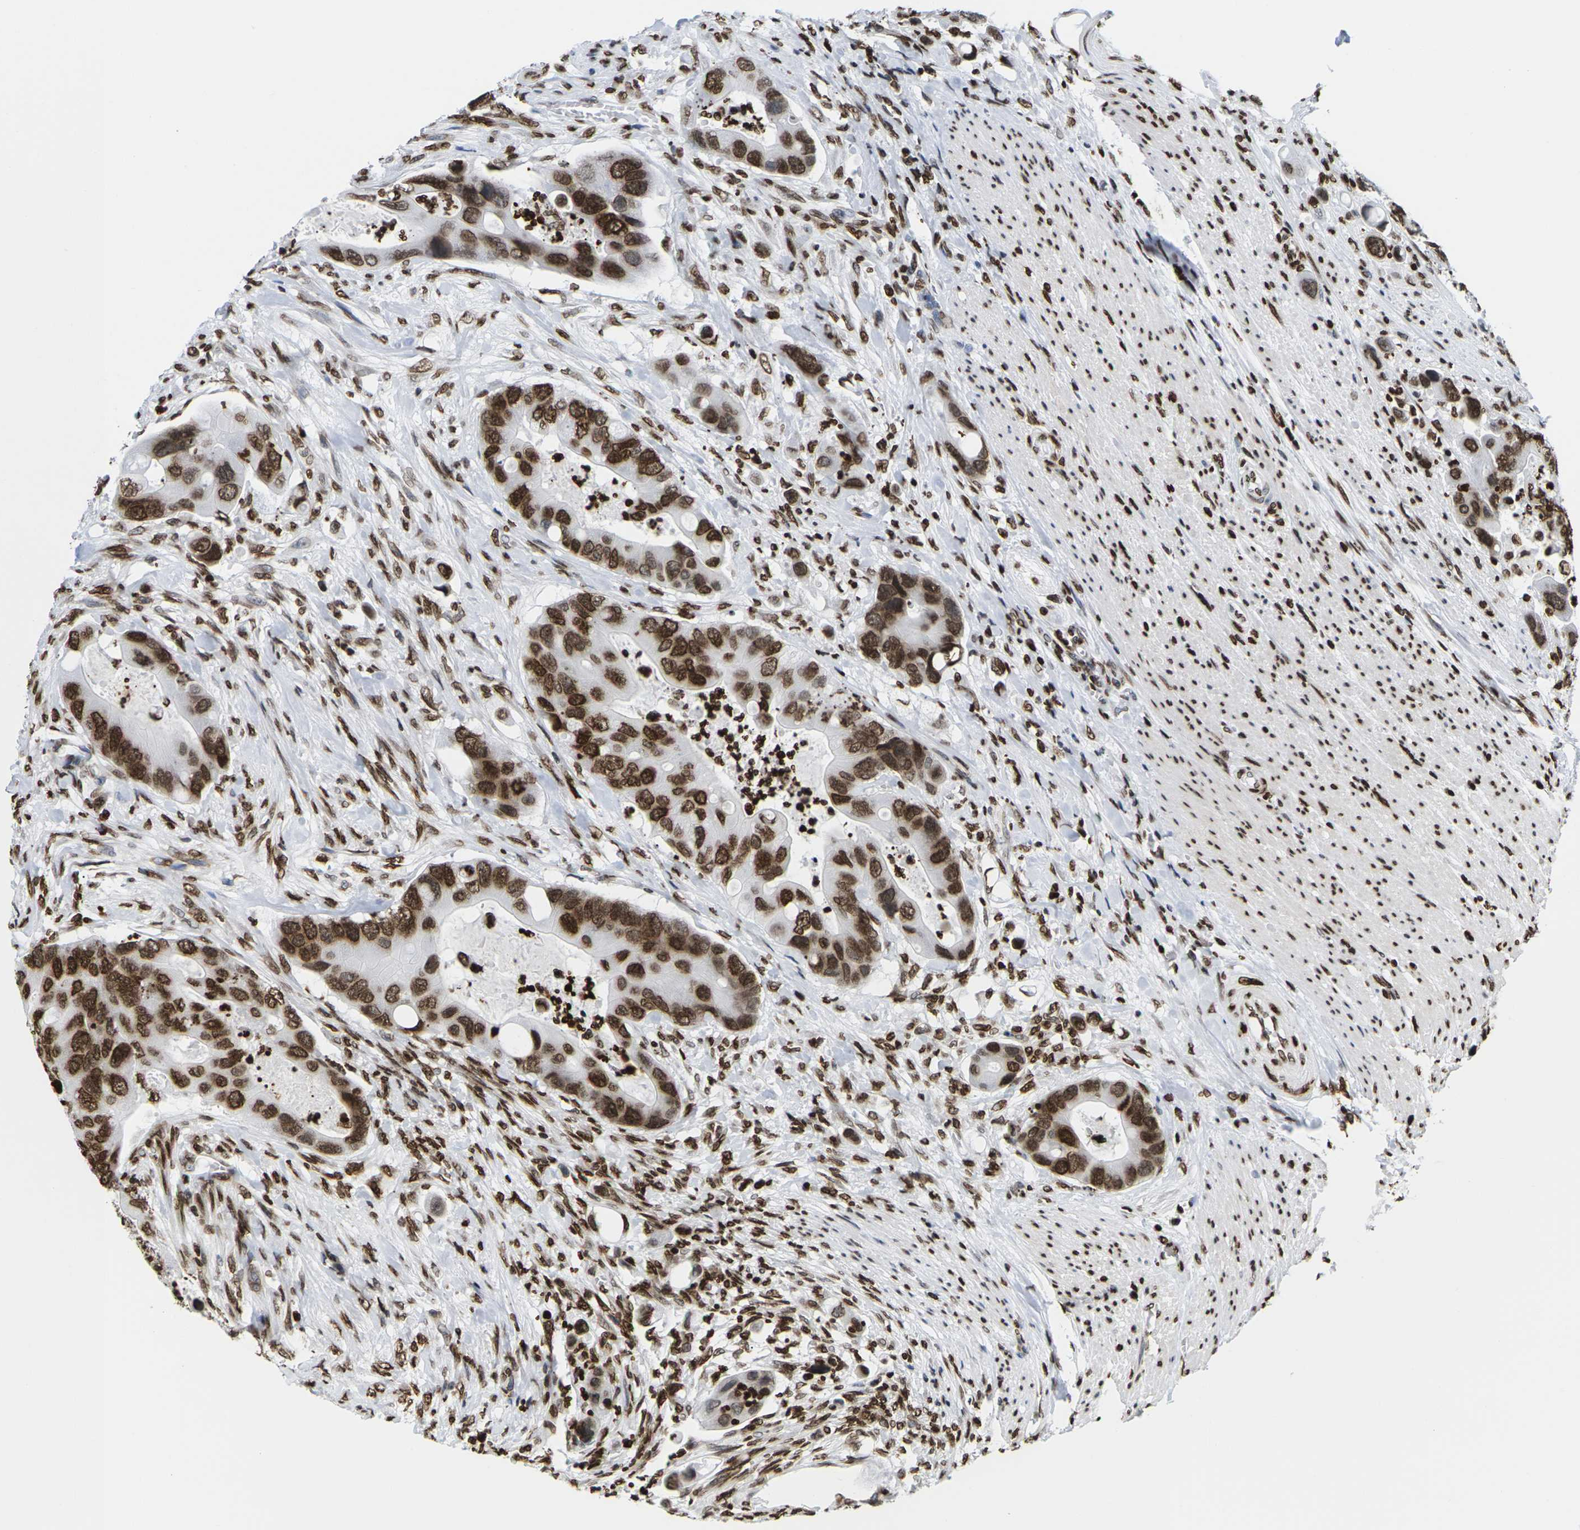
{"staining": {"intensity": "strong", "quantity": ">75%", "location": "cytoplasmic/membranous,nuclear"}, "tissue": "colorectal cancer", "cell_type": "Tumor cells", "image_type": "cancer", "snomed": [{"axis": "morphology", "description": "Adenocarcinoma, NOS"}, {"axis": "topography", "description": "Rectum"}], "caption": "Immunohistochemistry (DAB (3,3'-diaminobenzidine)) staining of colorectal cancer (adenocarcinoma) exhibits strong cytoplasmic/membranous and nuclear protein positivity in approximately >75% of tumor cells.", "gene": "H2AC21", "patient": {"sex": "female", "age": 57}}